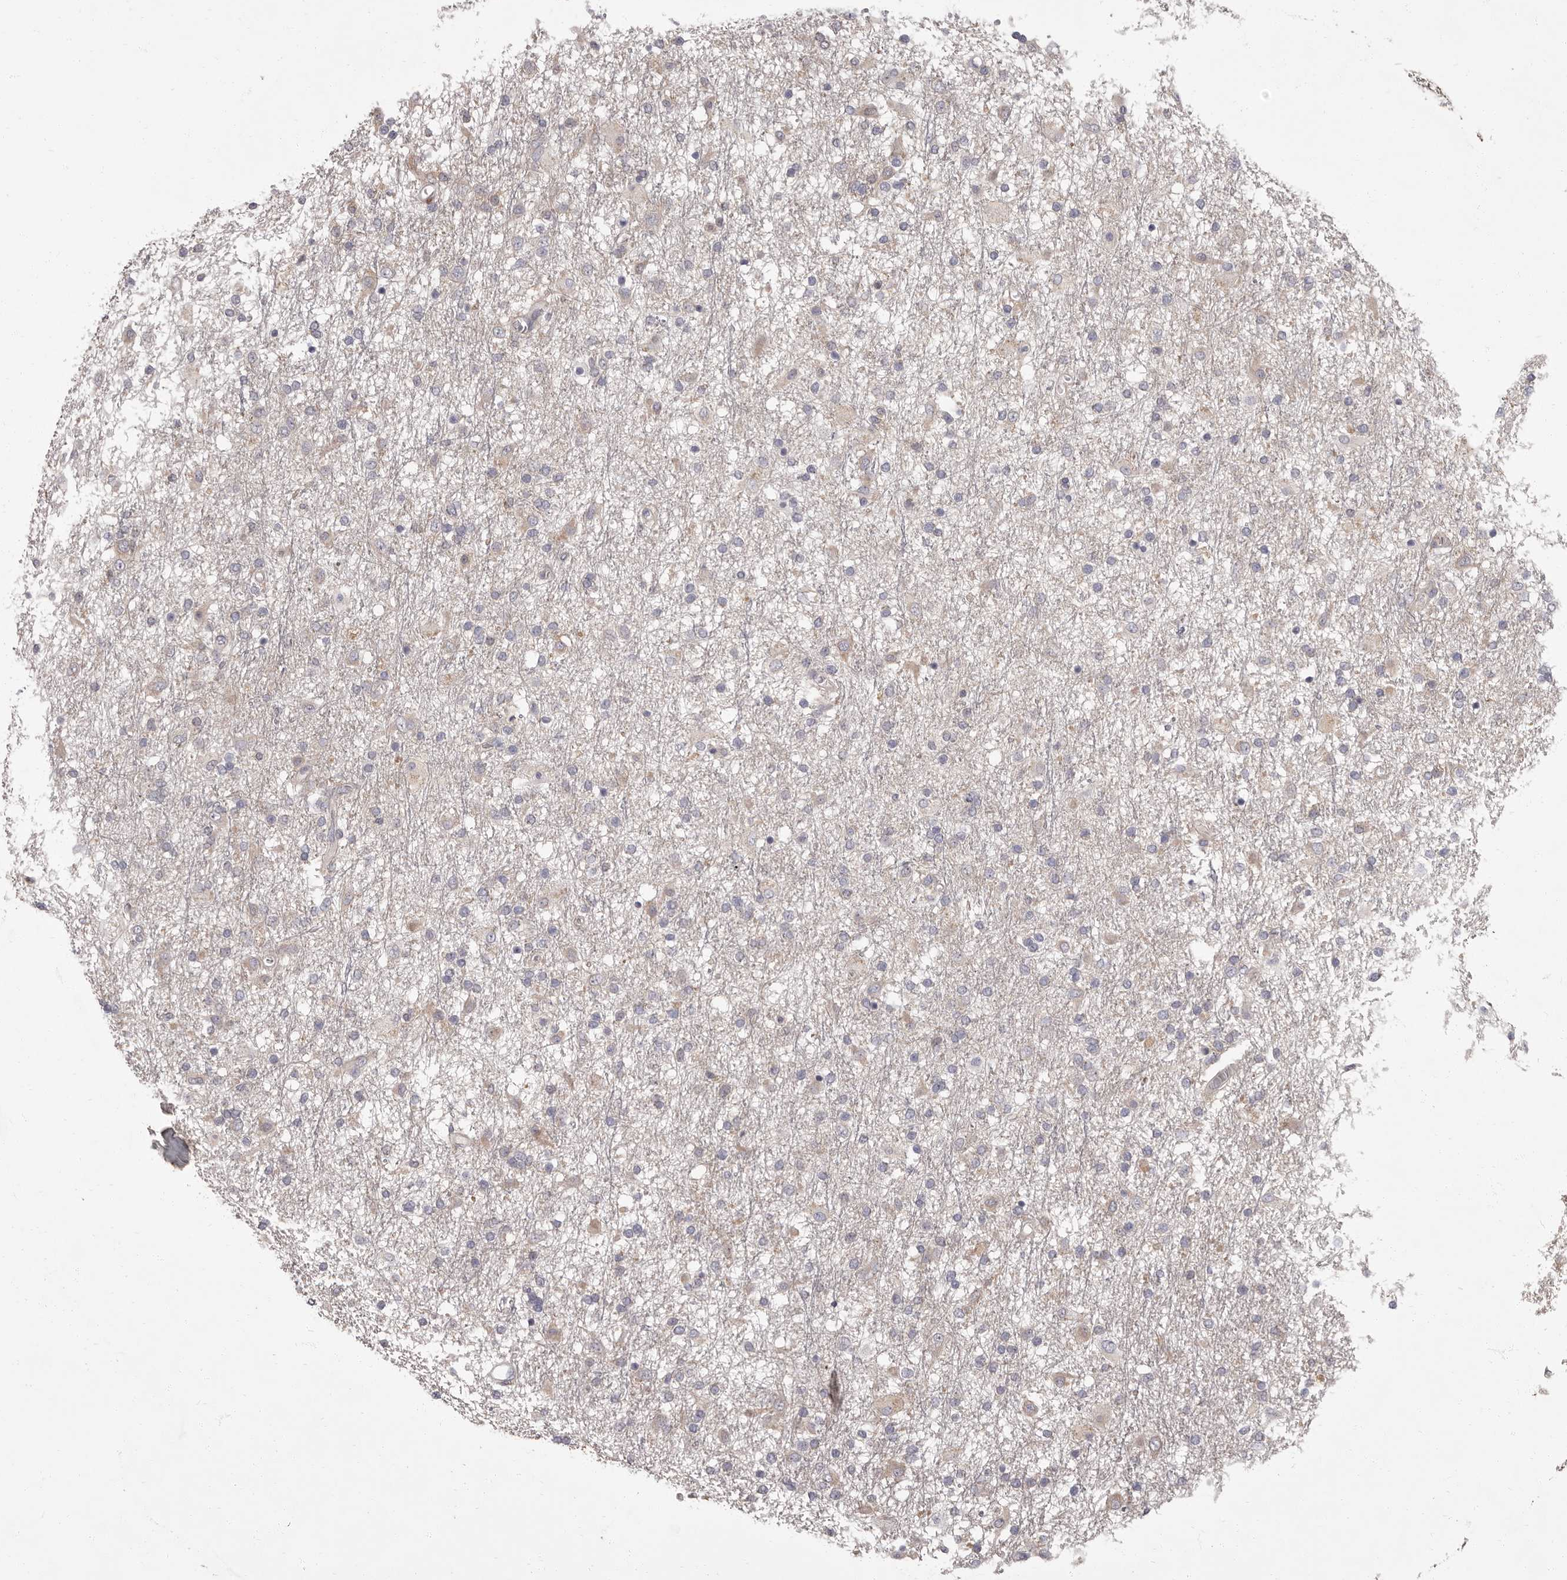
{"staining": {"intensity": "negative", "quantity": "none", "location": "none"}, "tissue": "glioma", "cell_type": "Tumor cells", "image_type": "cancer", "snomed": [{"axis": "morphology", "description": "Glioma, malignant, Low grade"}, {"axis": "topography", "description": "Brain"}], "caption": "Immunohistochemistry (IHC) micrograph of neoplastic tissue: human malignant low-grade glioma stained with DAB (3,3'-diaminobenzidine) displays no significant protein positivity in tumor cells. (Brightfield microscopy of DAB (3,3'-diaminobenzidine) immunohistochemistry (IHC) at high magnification).", "gene": "APEH", "patient": {"sex": "male", "age": 65}}